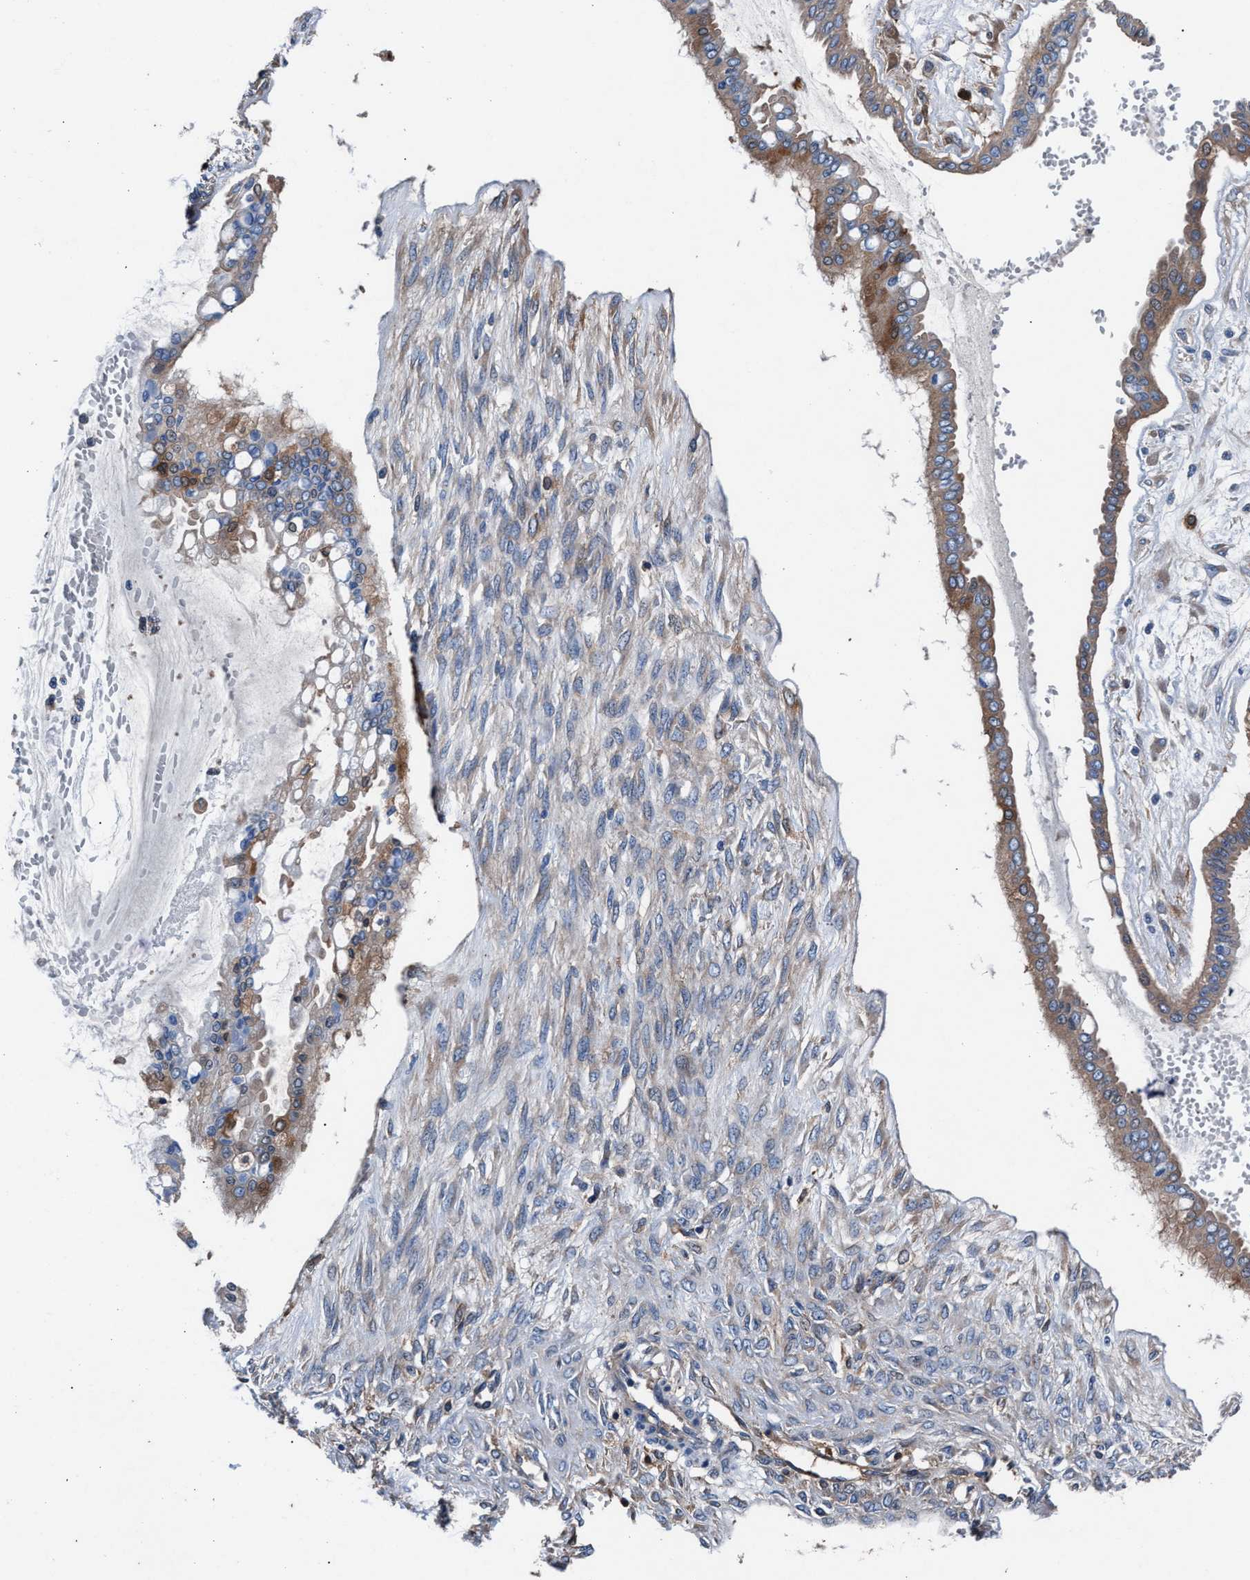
{"staining": {"intensity": "moderate", "quantity": ">75%", "location": "cytoplasmic/membranous"}, "tissue": "ovarian cancer", "cell_type": "Tumor cells", "image_type": "cancer", "snomed": [{"axis": "morphology", "description": "Cystadenocarcinoma, mucinous, NOS"}, {"axis": "topography", "description": "Ovary"}], "caption": "Mucinous cystadenocarcinoma (ovarian) stained with immunohistochemistry (IHC) exhibits moderate cytoplasmic/membranous staining in about >75% of tumor cells. (Stains: DAB in brown, nuclei in blue, Microscopy: brightfield microscopy at high magnification).", "gene": "SH3GL1", "patient": {"sex": "female", "age": 73}}